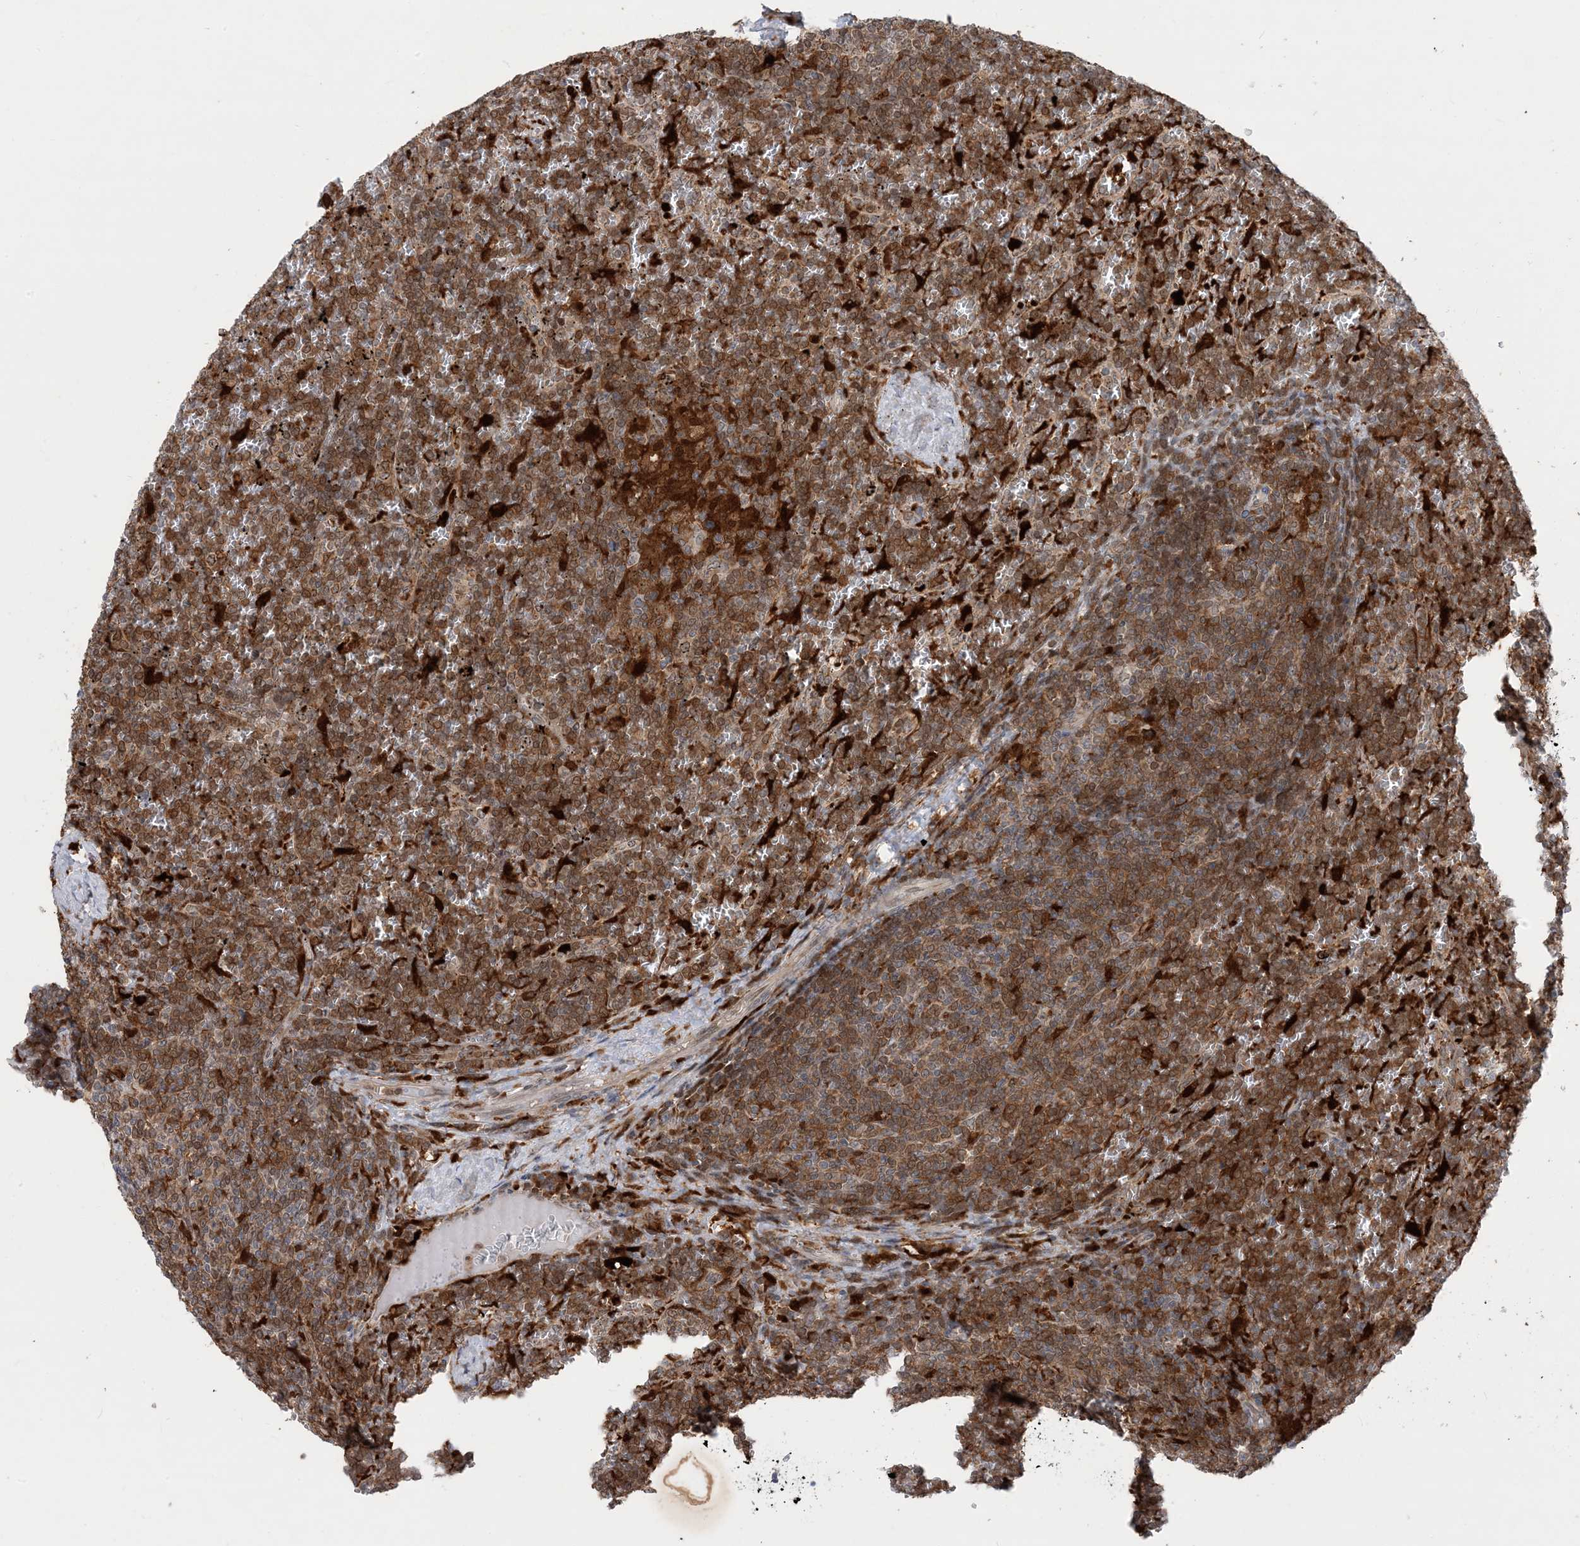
{"staining": {"intensity": "moderate", "quantity": ">75%", "location": "cytoplasmic/membranous,nuclear"}, "tissue": "lymphoma", "cell_type": "Tumor cells", "image_type": "cancer", "snomed": [{"axis": "morphology", "description": "Malignant lymphoma, non-Hodgkin's type, Low grade"}, {"axis": "topography", "description": "Spleen"}], "caption": "This image displays low-grade malignant lymphoma, non-Hodgkin's type stained with immunohistochemistry (IHC) to label a protein in brown. The cytoplasmic/membranous and nuclear of tumor cells show moderate positivity for the protein. Nuclei are counter-stained blue.", "gene": "NAGK", "patient": {"sex": "female", "age": 19}}